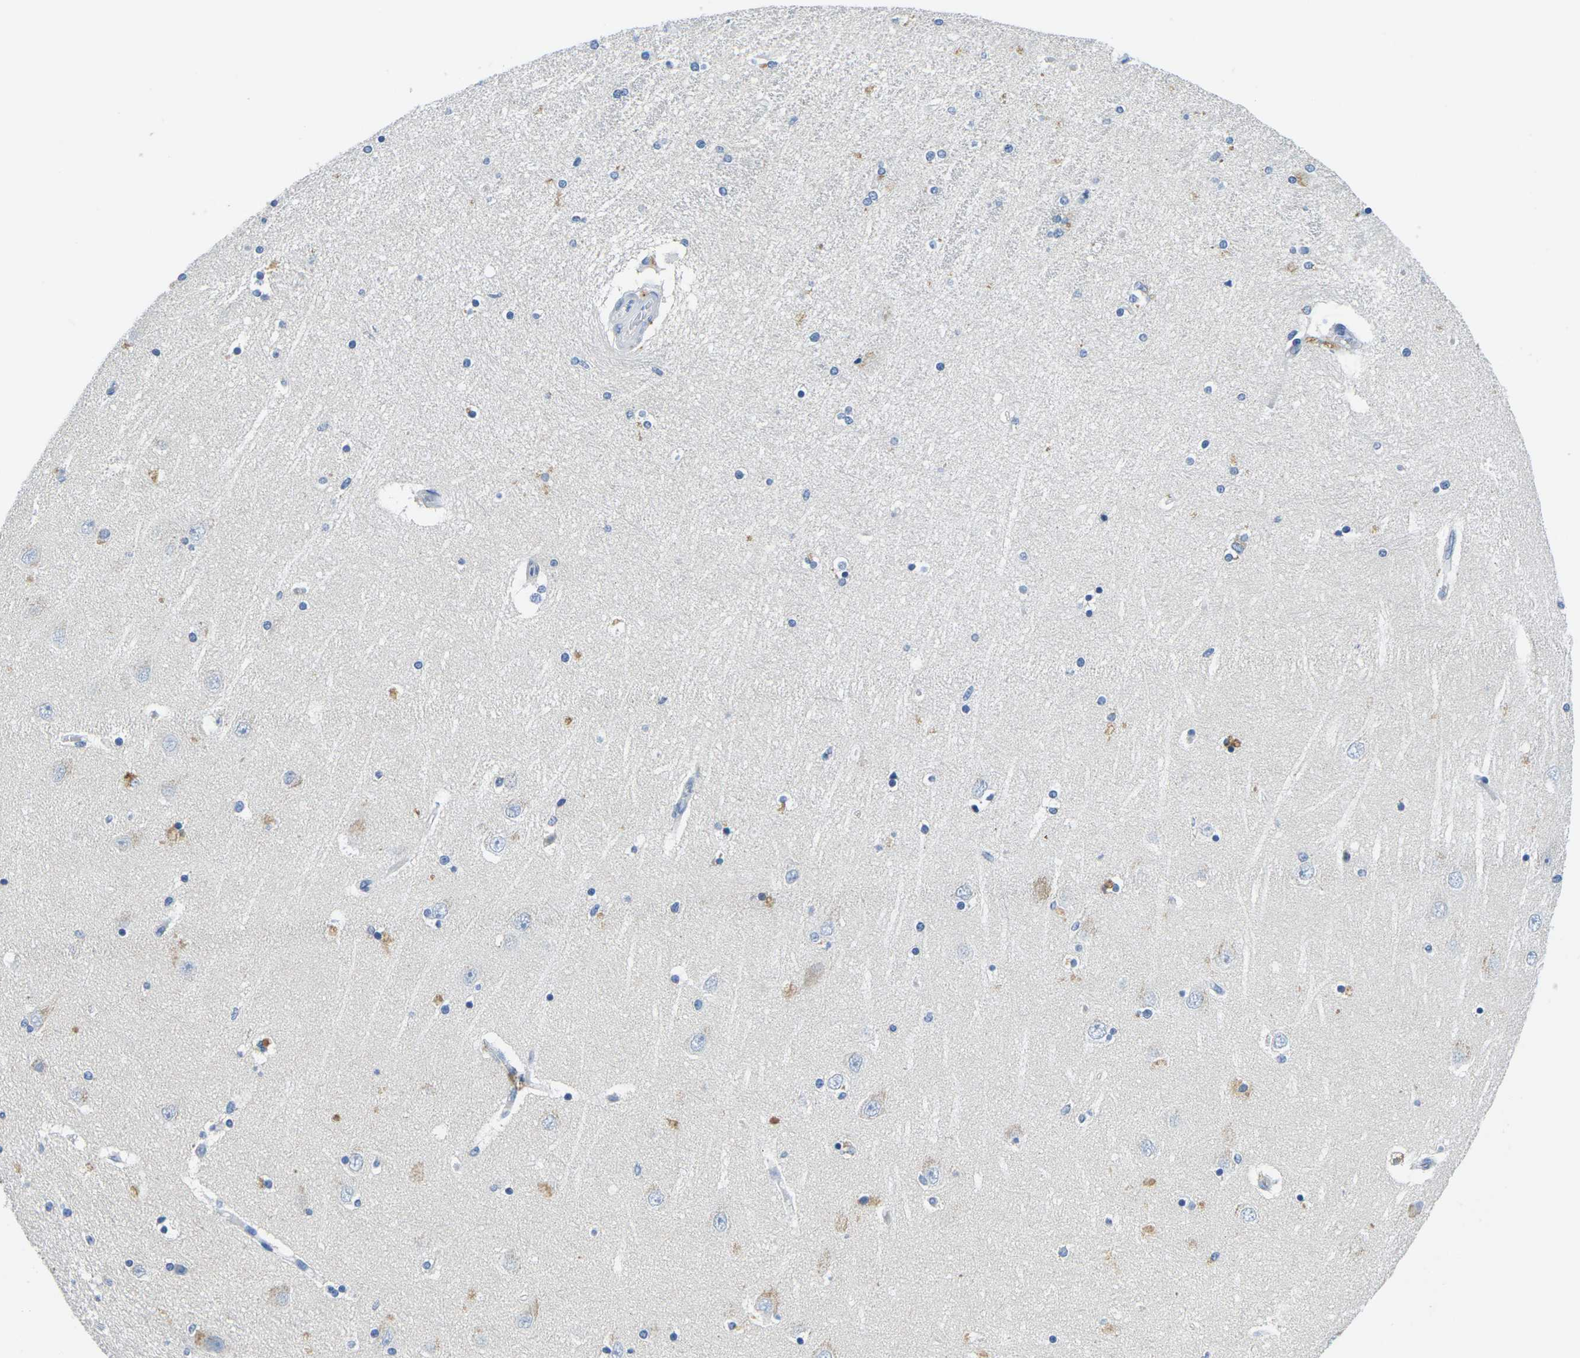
{"staining": {"intensity": "negative", "quantity": "none", "location": "none"}, "tissue": "hippocampus", "cell_type": "Glial cells", "image_type": "normal", "snomed": [{"axis": "morphology", "description": "Normal tissue, NOS"}, {"axis": "topography", "description": "Hippocampus"}], "caption": "DAB (3,3'-diaminobenzidine) immunohistochemical staining of benign human hippocampus reveals no significant staining in glial cells.", "gene": "FAM3D", "patient": {"sex": "female", "age": 54}}